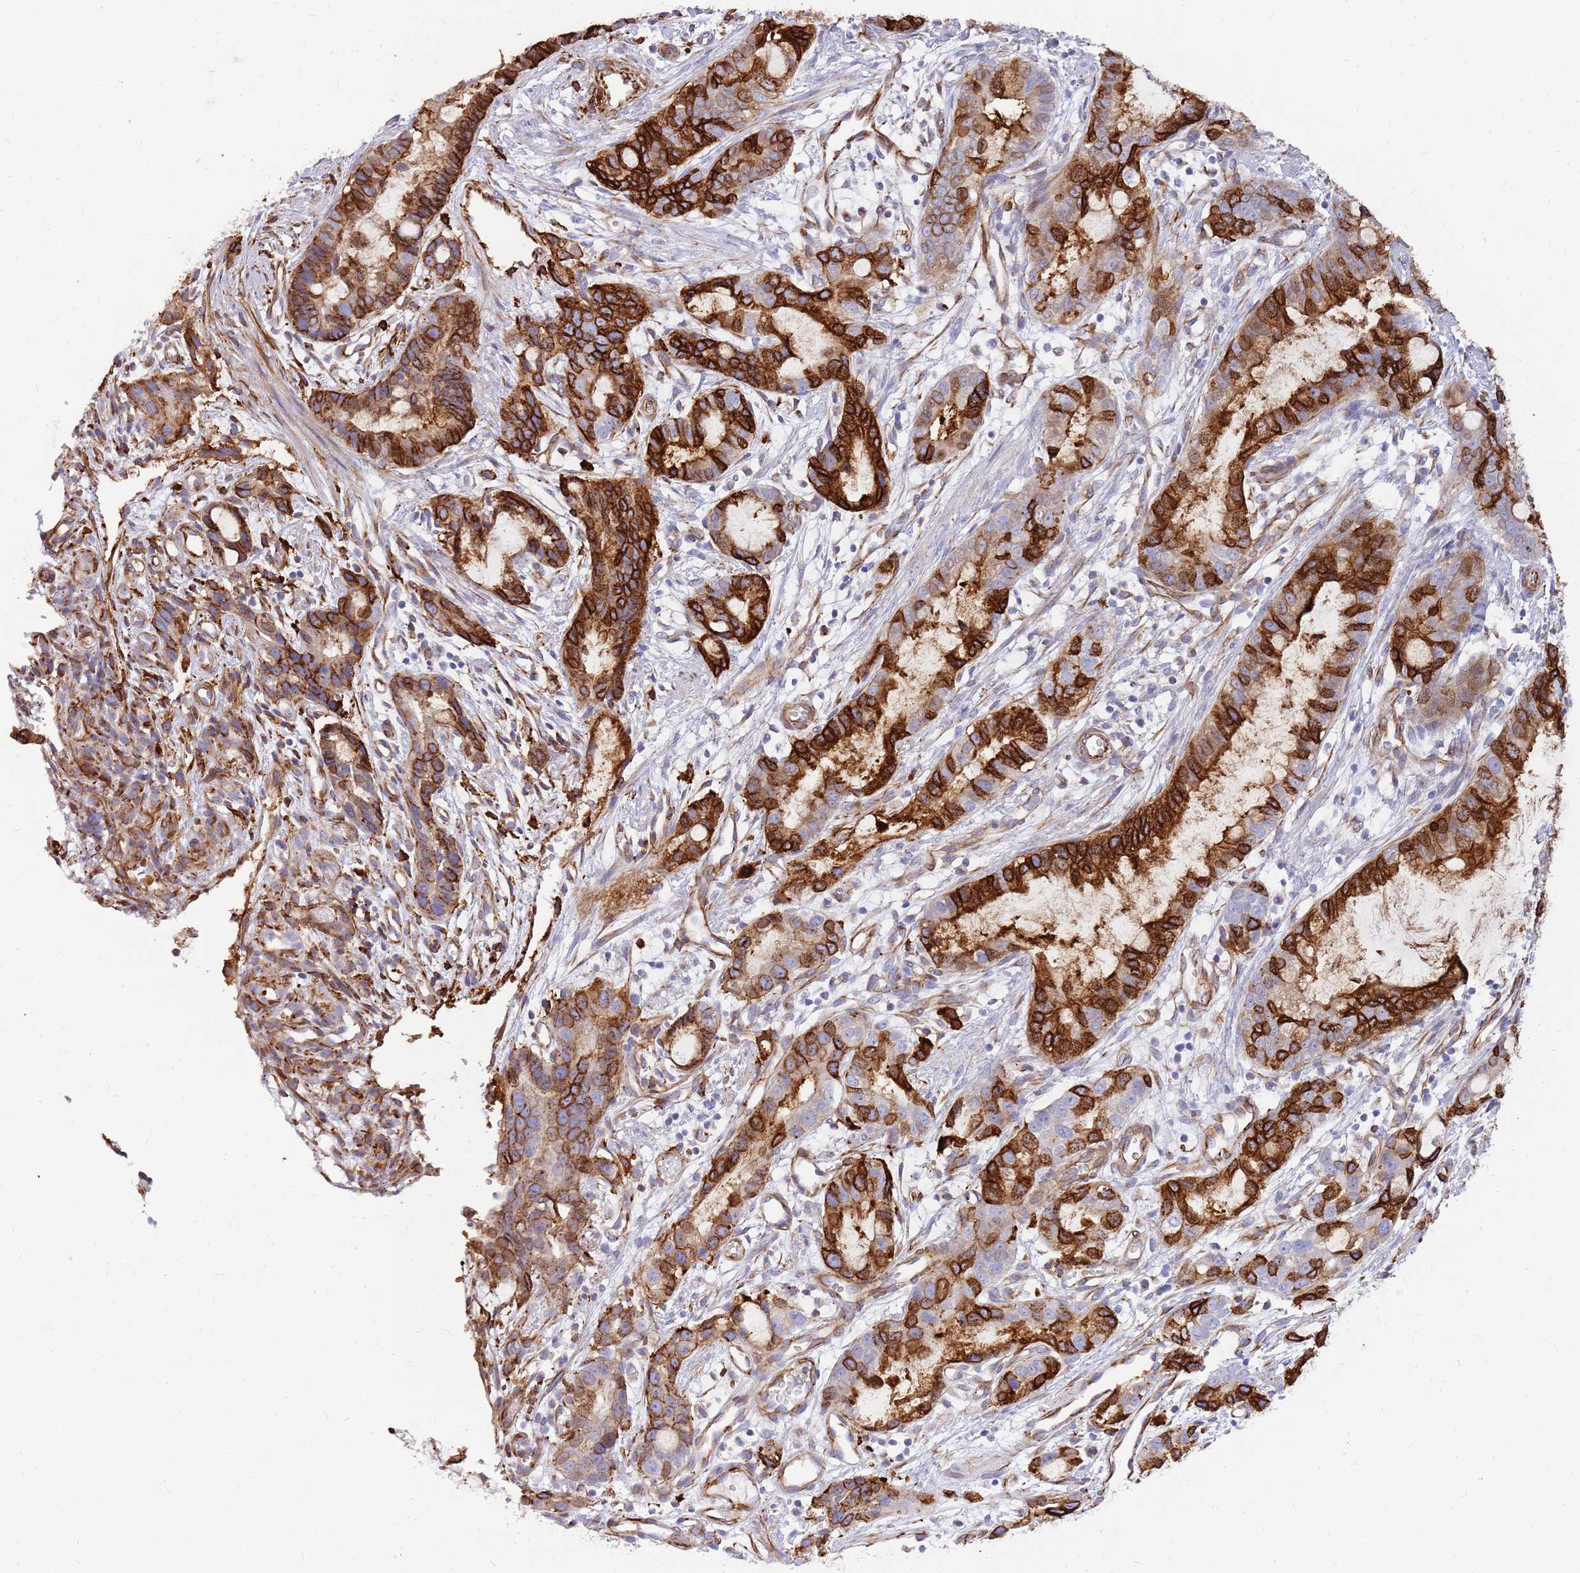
{"staining": {"intensity": "strong", "quantity": "25%-75%", "location": "cytoplasmic/membranous"}, "tissue": "stomach cancer", "cell_type": "Tumor cells", "image_type": "cancer", "snomed": [{"axis": "morphology", "description": "Adenocarcinoma, NOS"}, {"axis": "topography", "description": "Stomach"}], "caption": "Stomach cancer (adenocarcinoma) was stained to show a protein in brown. There is high levels of strong cytoplasmic/membranous positivity in about 25%-75% of tumor cells.", "gene": "ZDHHC1", "patient": {"sex": "male", "age": 55}}